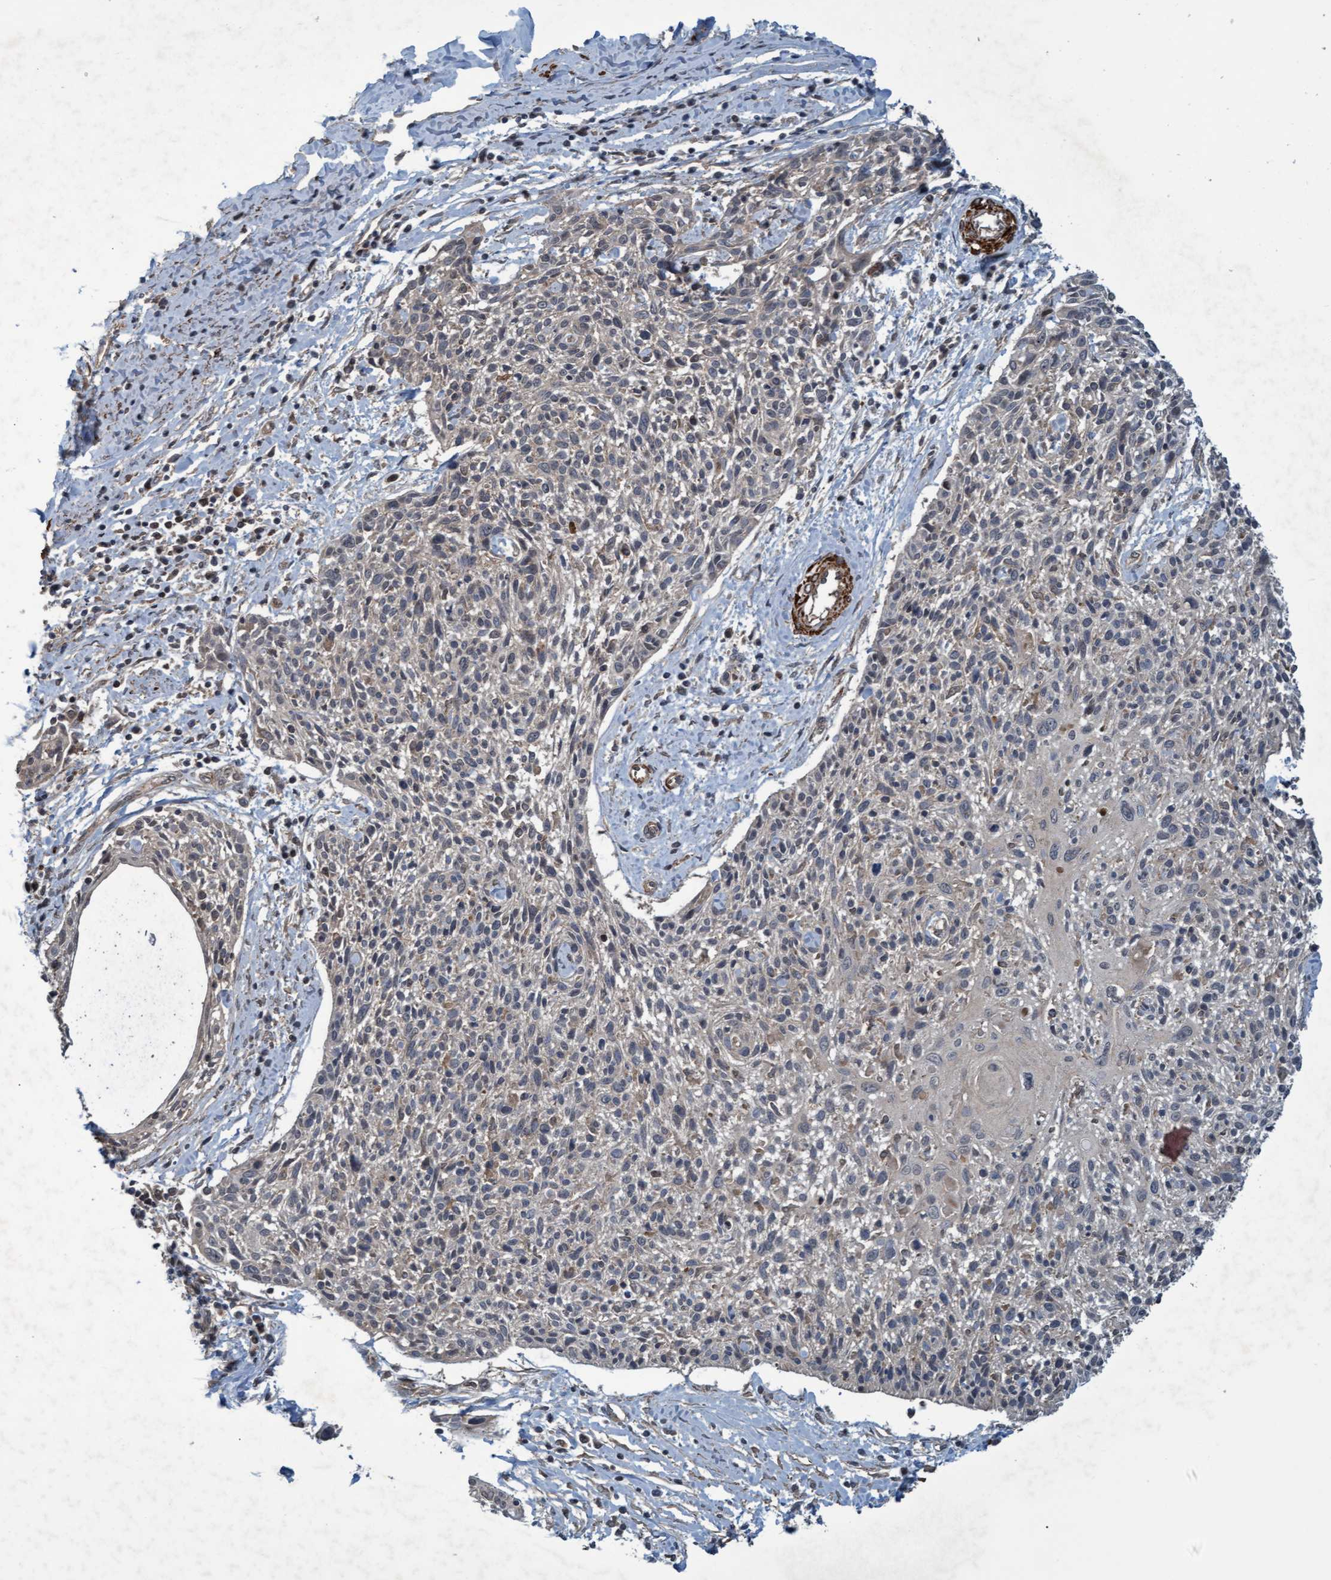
{"staining": {"intensity": "weak", "quantity": "<25%", "location": "cytoplasmic/membranous"}, "tissue": "cervical cancer", "cell_type": "Tumor cells", "image_type": "cancer", "snomed": [{"axis": "morphology", "description": "Squamous cell carcinoma, NOS"}, {"axis": "topography", "description": "Cervix"}], "caption": "Tumor cells show no significant protein staining in cervical squamous cell carcinoma.", "gene": "GGT6", "patient": {"sex": "female", "age": 51}}